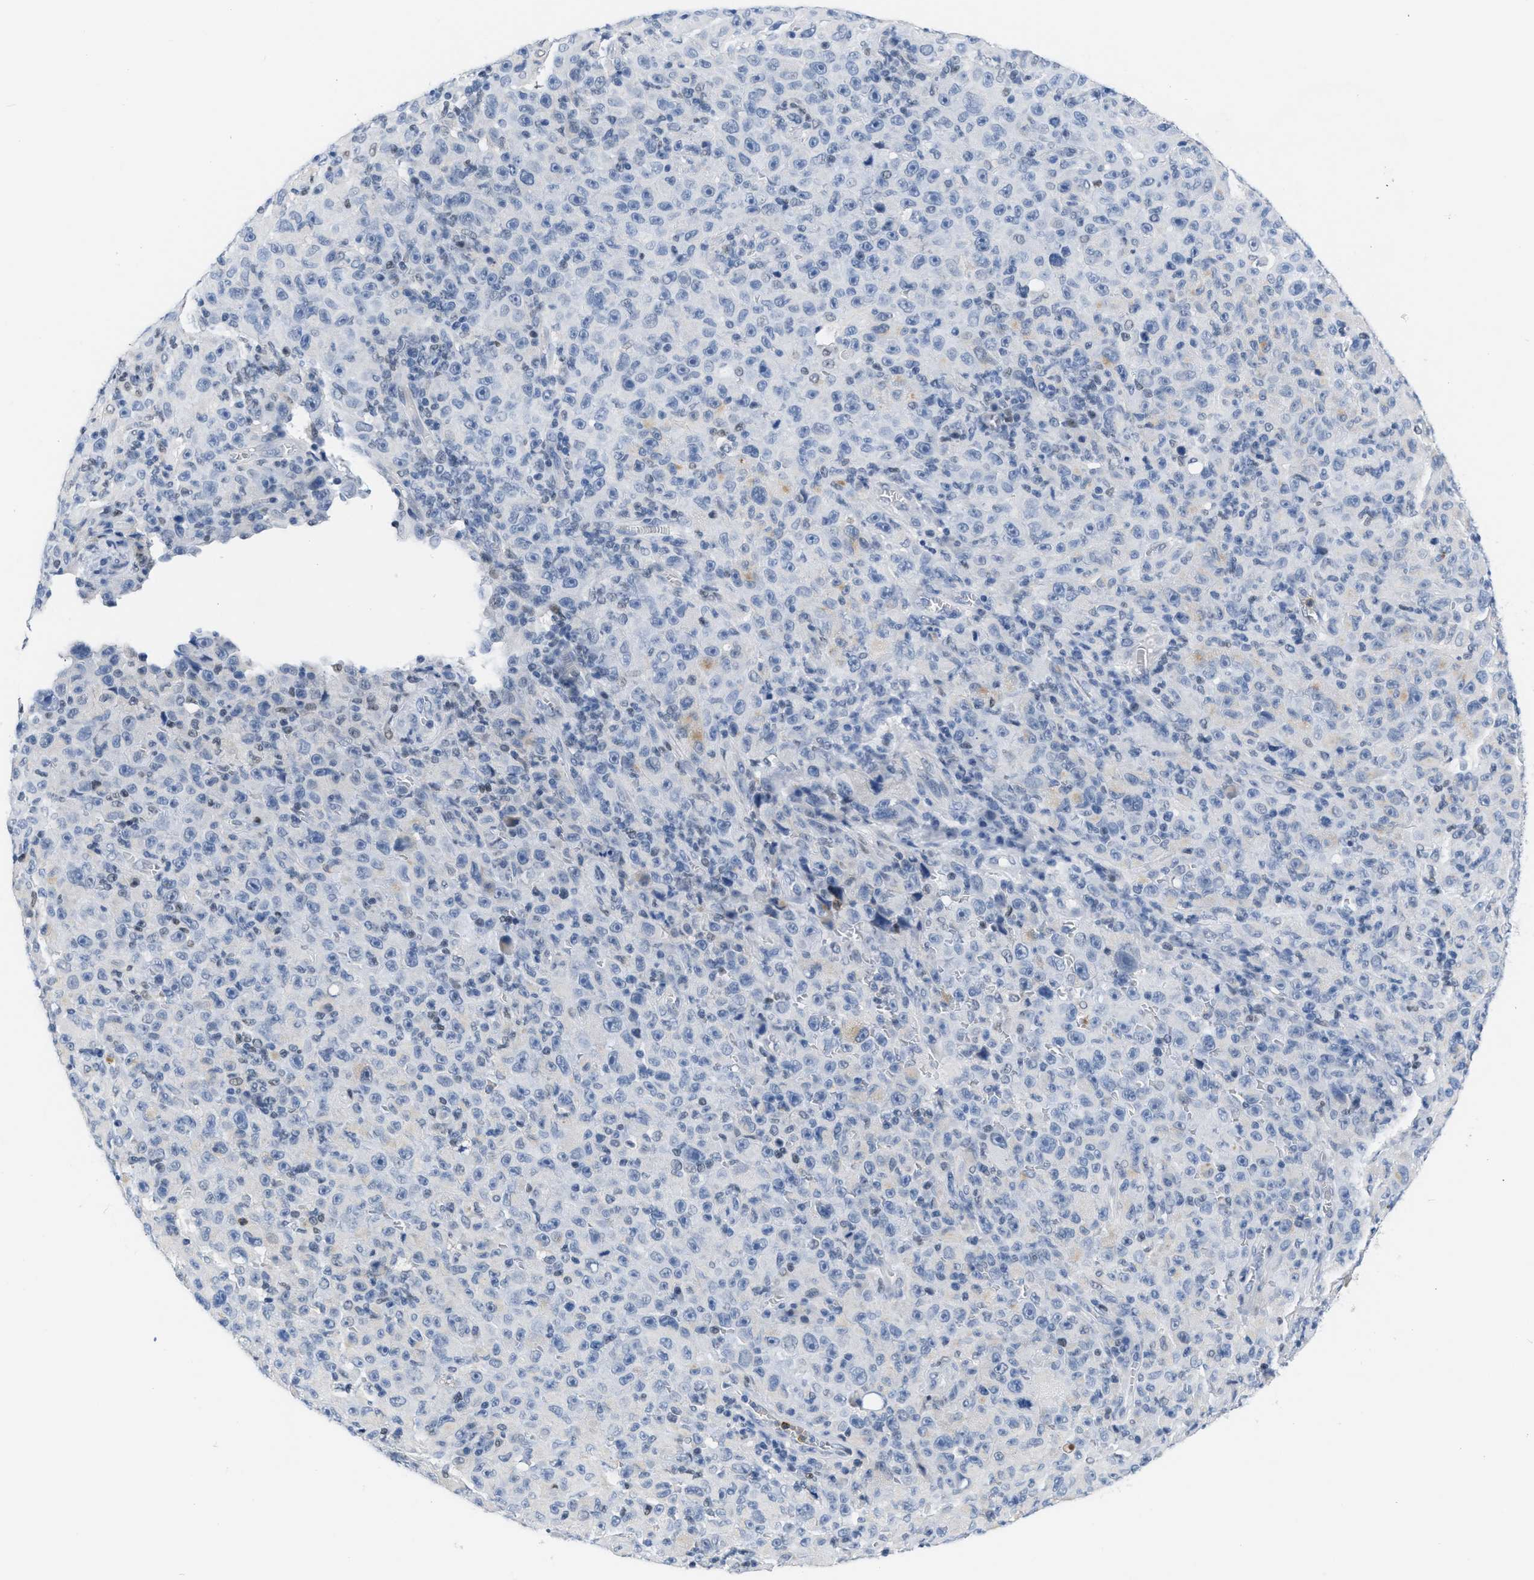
{"staining": {"intensity": "negative", "quantity": "none", "location": "none"}, "tissue": "melanoma", "cell_type": "Tumor cells", "image_type": "cancer", "snomed": [{"axis": "morphology", "description": "Malignant melanoma, NOS"}, {"axis": "topography", "description": "Skin"}], "caption": "A histopathology image of malignant melanoma stained for a protein exhibits no brown staining in tumor cells.", "gene": "BOLL", "patient": {"sex": "female", "age": 82}}